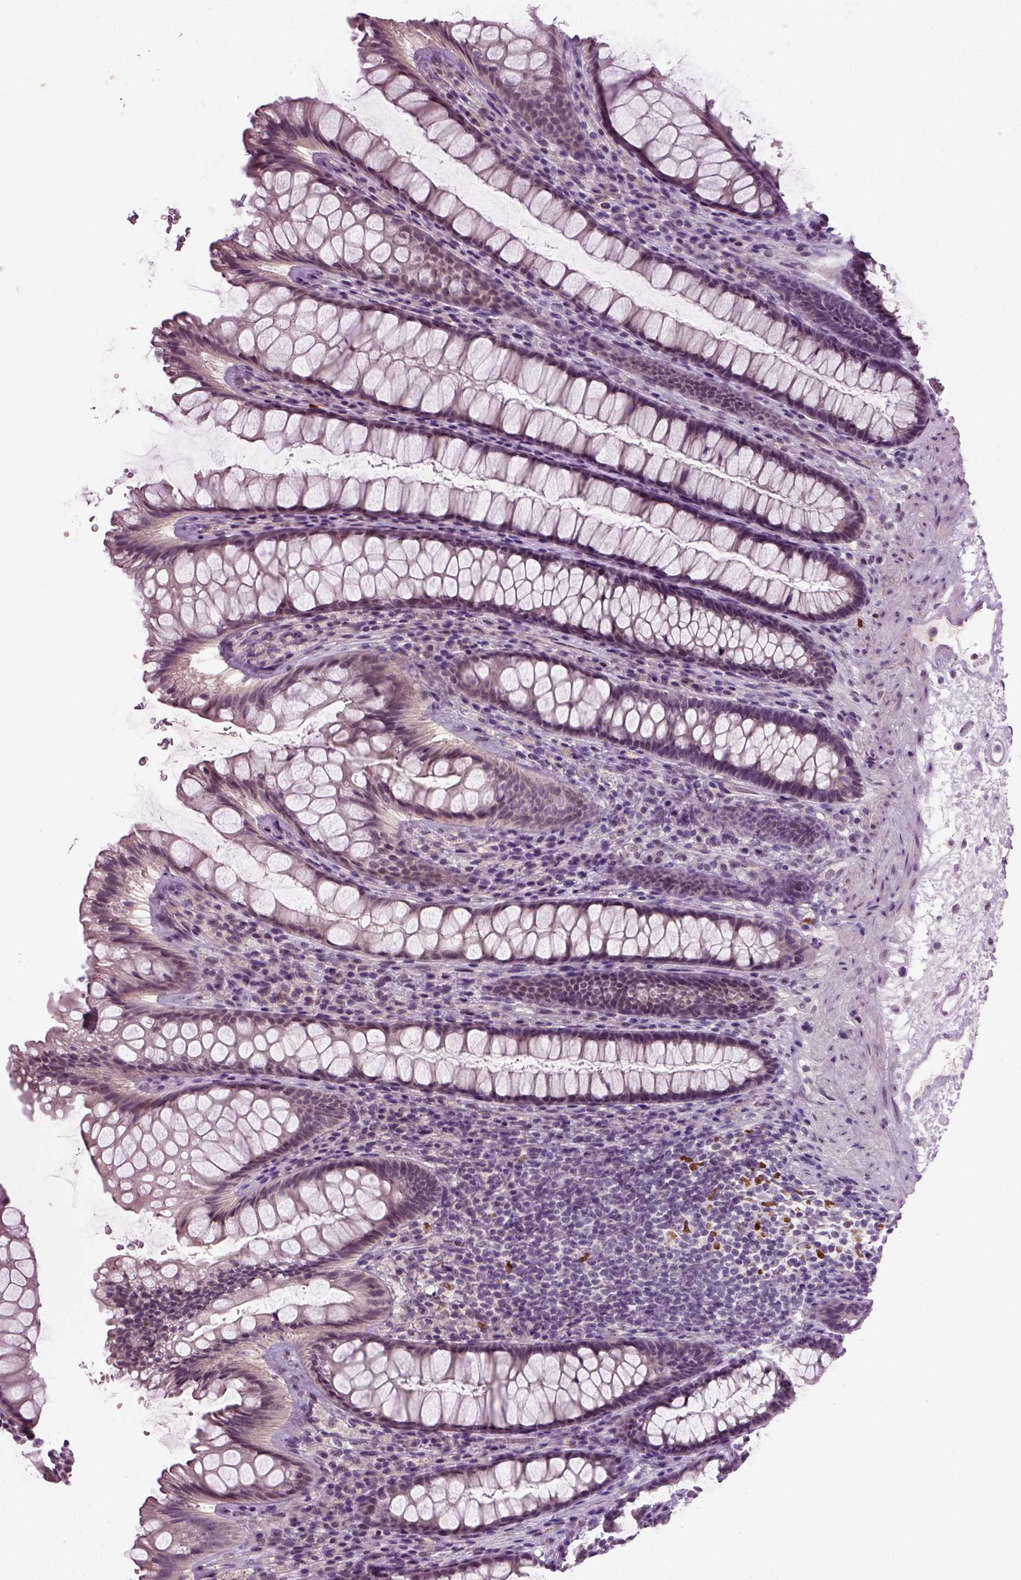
{"staining": {"intensity": "negative", "quantity": "none", "location": "none"}, "tissue": "rectum", "cell_type": "Glandular cells", "image_type": "normal", "snomed": [{"axis": "morphology", "description": "Normal tissue, NOS"}, {"axis": "topography", "description": "Rectum"}], "caption": "High magnification brightfield microscopy of normal rectum stained with DAB (3,3'-diaminobenzidine) (brown) and counterstained with hematoxylin (blue): glandular cells show no significant expression. (DAB (3,3'-diaminobenzidine) immunohistochemistry, high magnification).", "gene": "SYNGAP1", "patient": {"sex": "male", "age": 72}}